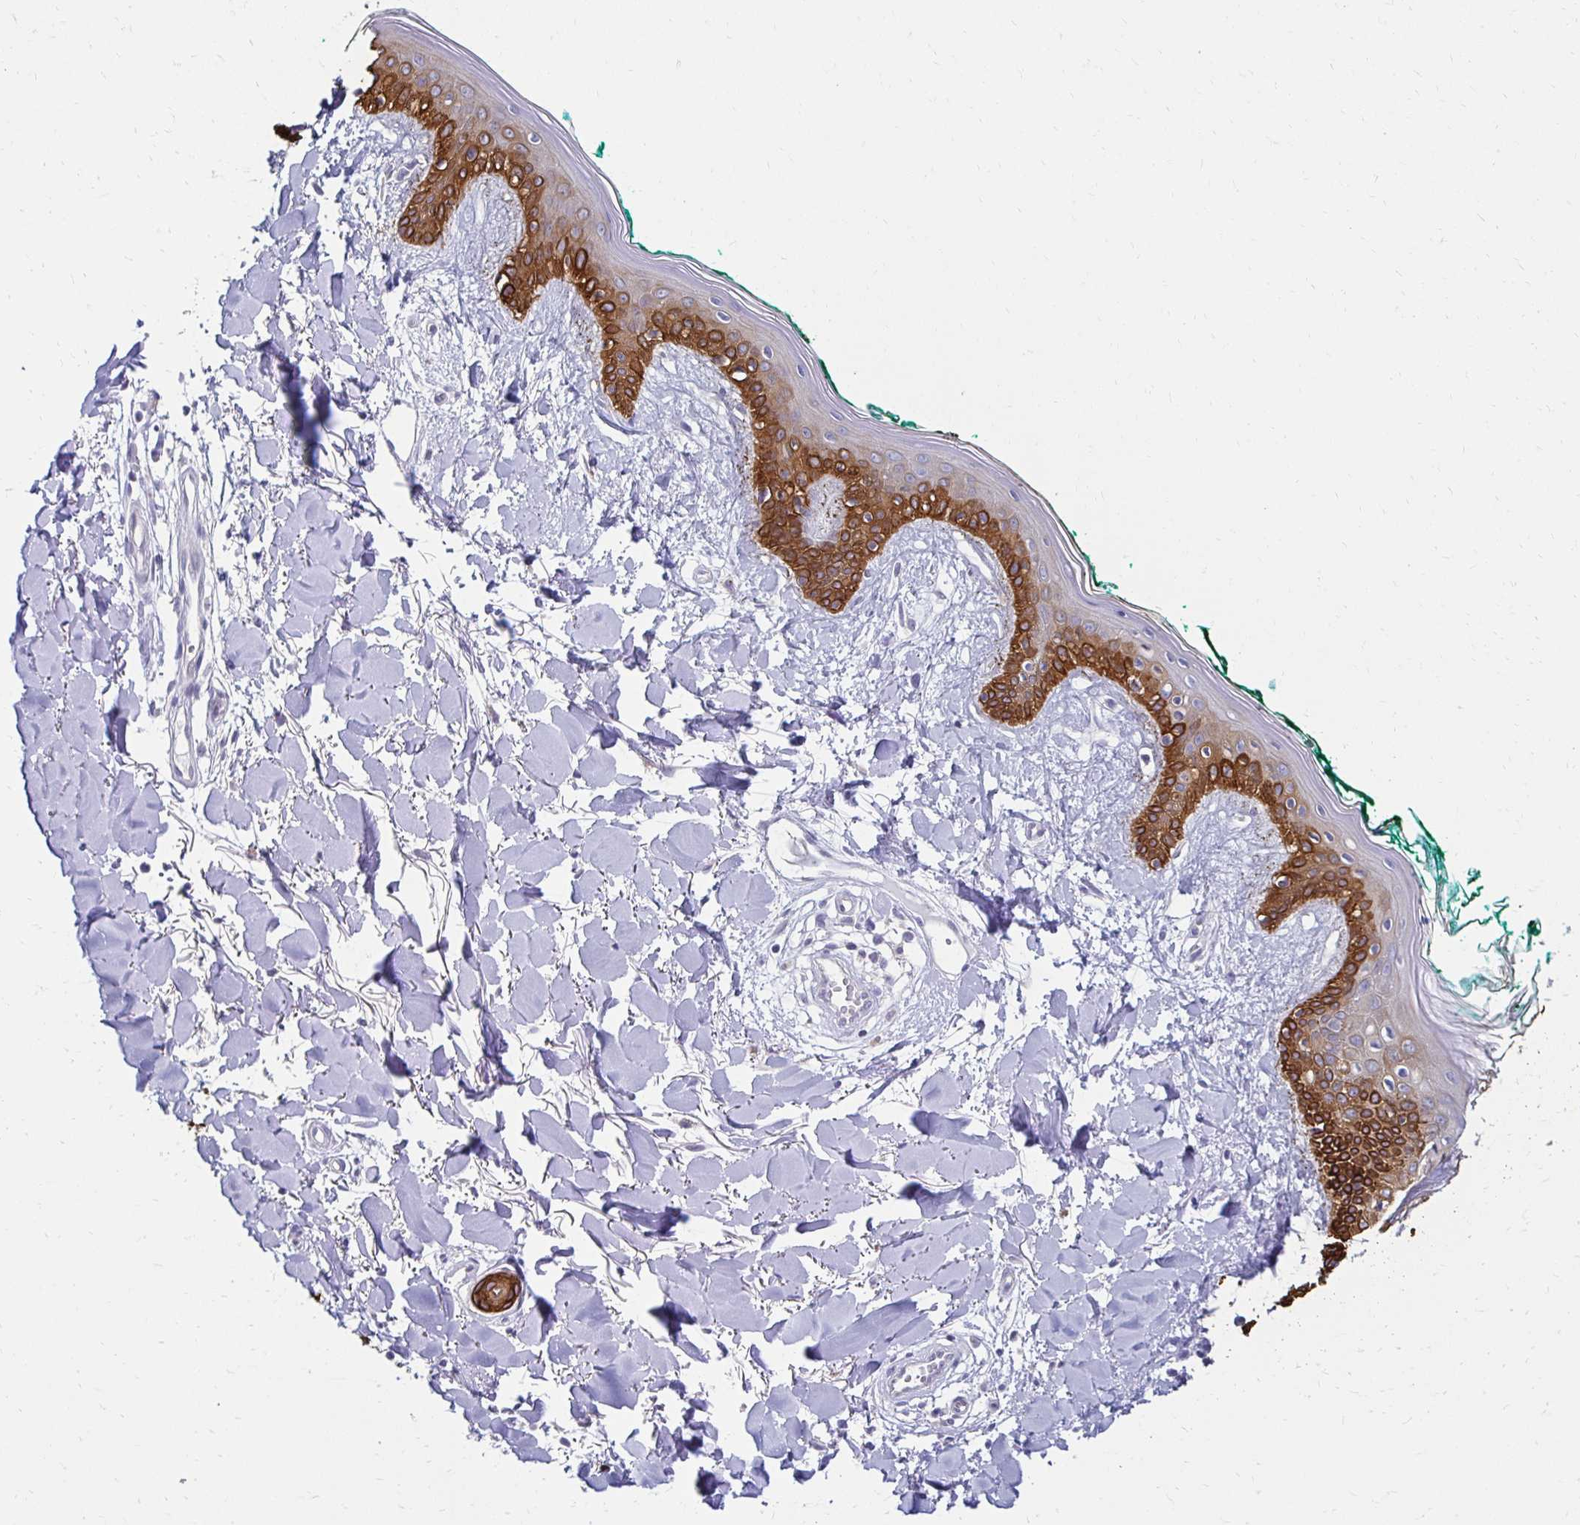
{"staining": {"intensity": "negative", "quantity": "none", "location": "none"}, "tissue": "skin", "cell_type": "Fibroblasts", "image_type": "normal", "snomed": [{"axis": "morphology", "description": "Normal tissue, NOS"}, {"axis": "topography", "description": "Skin"}], "caption": "Skin was stained to show a protein in brown. There is no significant staining in fibroblasts. The staining is performed using DAB brown chromogen with nuclei counter-stained in using hematoxylin.", "gene": "C1QTNF2", "patient": {"sex": "female", "age": 34}}